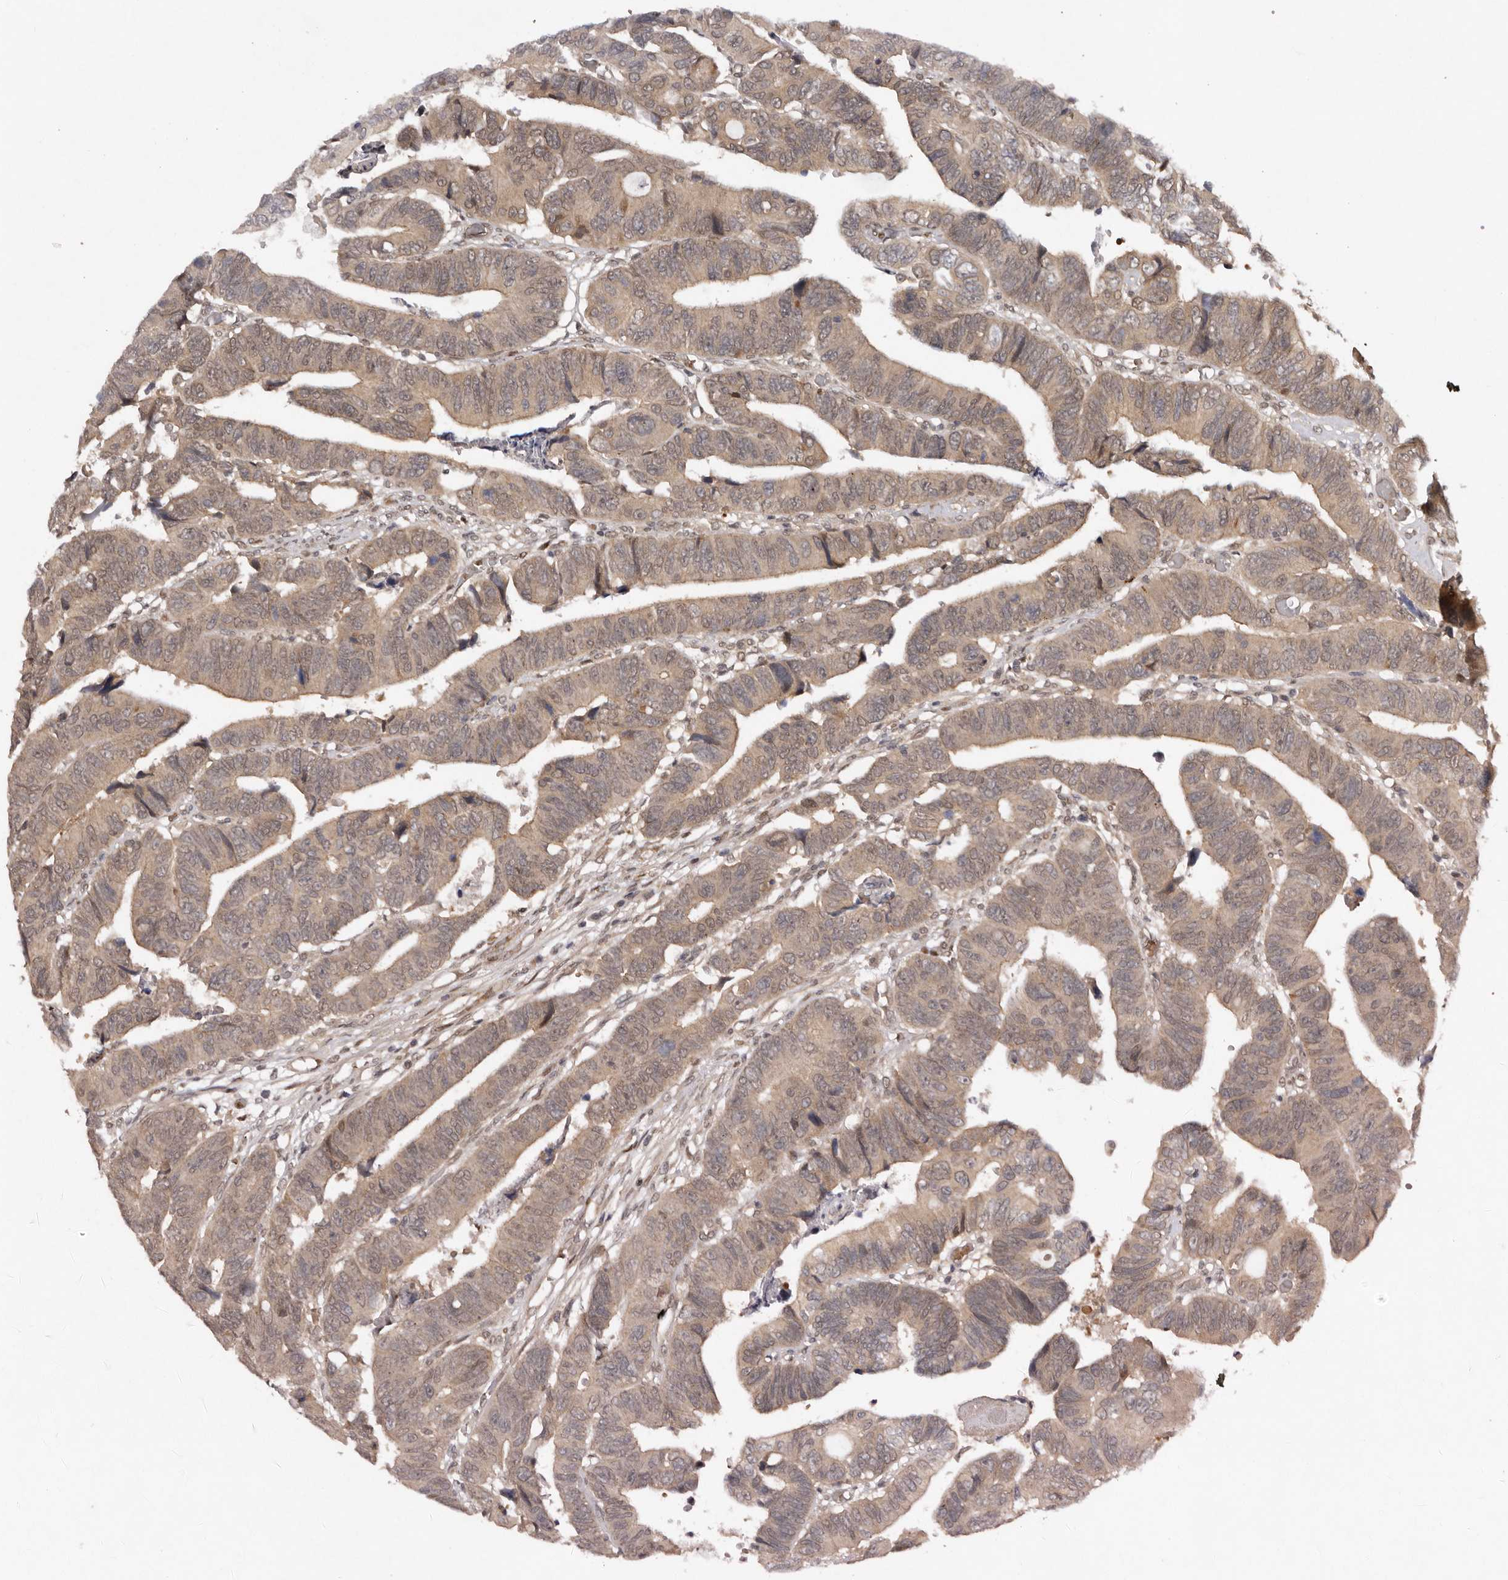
{"staining": {"intensity": "weak", "quantity": ">75%", "location": "cytoplasmic/membranous"}, "tissue": "colorectal cancer", "cell_type": "Tumor cells", "image_type": "cancer", "snomed": [{"axis": "morphology", "description": "Adenocarcinoma, NOS"}, {"axis": "topography", "description": "Rectum"}], "caption": "IHC (DAB (3,3'-diaminobenzidine)) staining of human colorectal adenocarcinoma exhibits weak cytoplasmic/membranous protein positivity in approximately >75% of tumor cells.", "gene": "ABL1", "patient": {"sex": "female", "age": 65}}